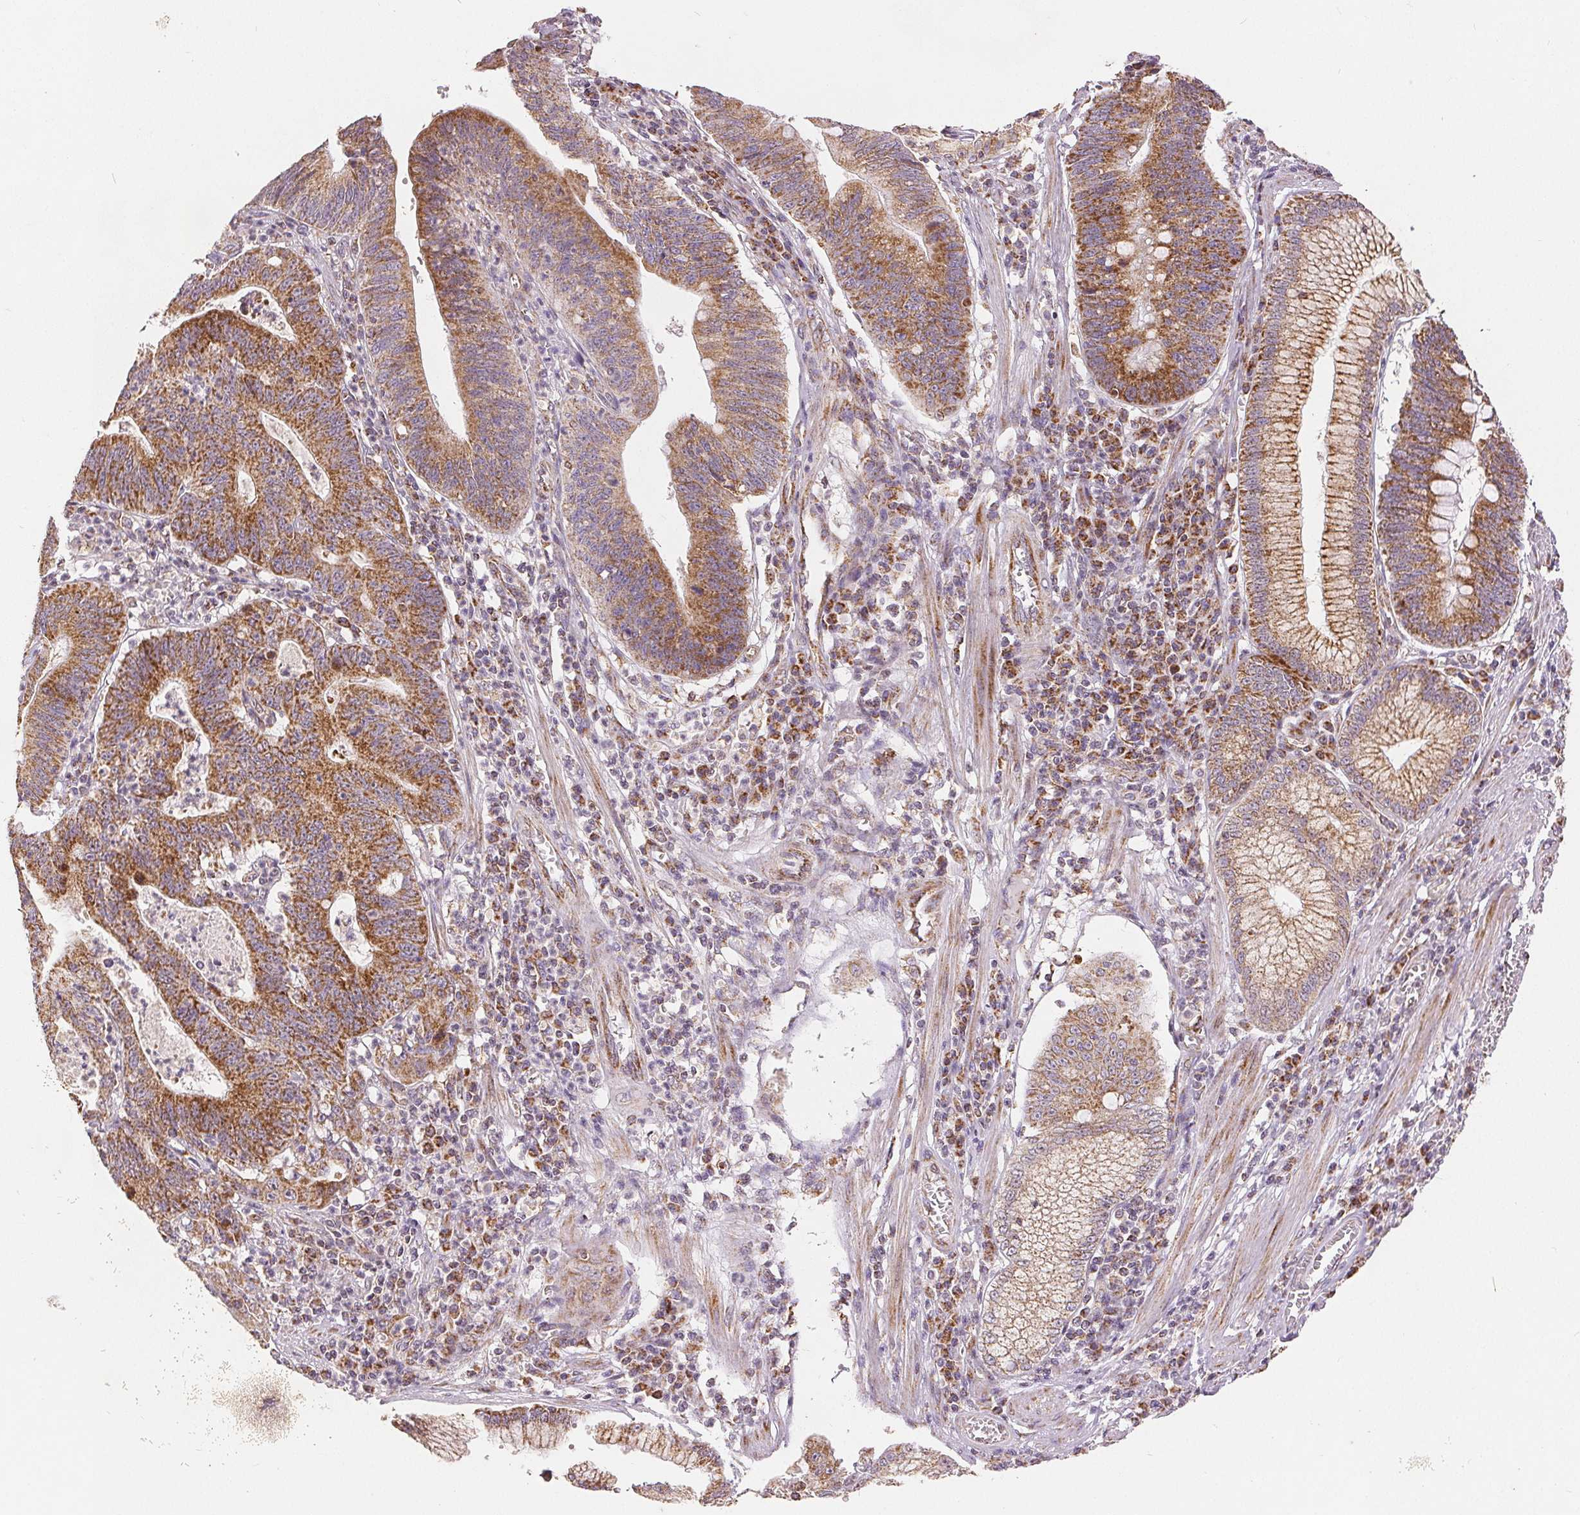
{"staining": {"intensity": "strong", "quantity": ">75%", "location": "cytoplasmic/membranous"}, "tissue": "stomach cancer", "cell_type": "Tumor cells", "image_type": "cancer", "snomed": [{"axis": "morphology", "description": "Adenocarcinoma, NOS"}, {"axis": "topography", "description": "Stomach"}], "caption": "Stomach adenocarcinoma tissue shows strong cytoplasmic/membranous expression in about >75% of tumor cells", "gene": "SDHB", "patient": {"sex": "male", "age": 59}}